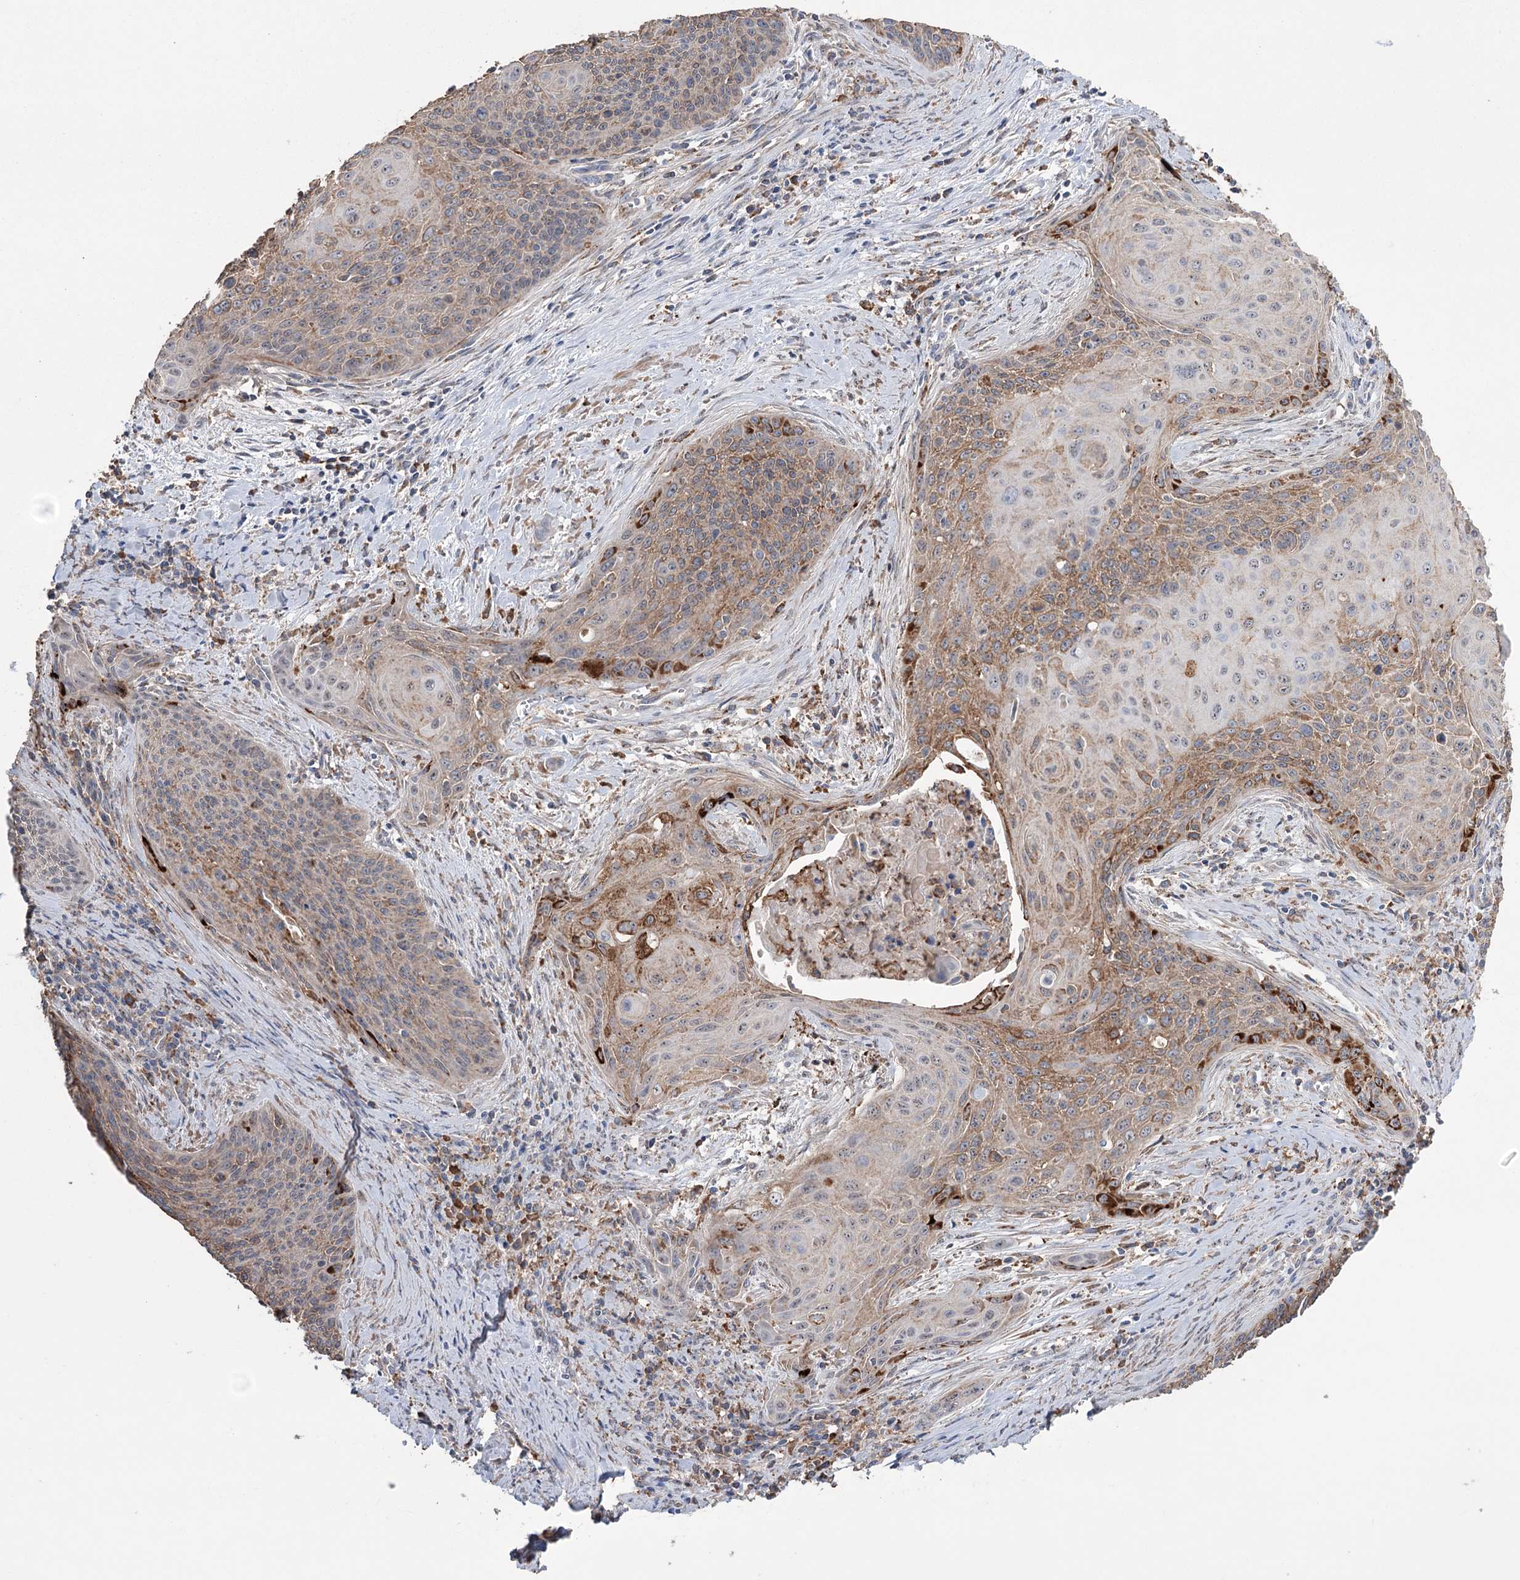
{"staining": {"intensity": "moderate", "quantity": "25%-75%", "location": "cytoplasmic/membranous"}, "tissue": "cervical cancer", "cell_type": "Tumor cells", "image_type": "cancer", "snomed": [{"axis": "morphology", "description": "Squamous cell carcinoma, NOS"}, {"axis": "topography", "description": "Cervix"}], "caption": "Immunohistochemistry staining of cervical squamous cell carcinoma, which shows medium levels of moderate cytoplasmic/membranous positivity in approximately 25%-75% of tumor cells indicating moderate cytoplasmic/membranous protein staining. The staining was performed using DAB (3,3'-diaminobenzidine) (brown) for protein detection and nuclei were counterstained in hematoxylin (blue).", "gene": "TRIM71", "patient": {"sex": "female", "age": 55}}